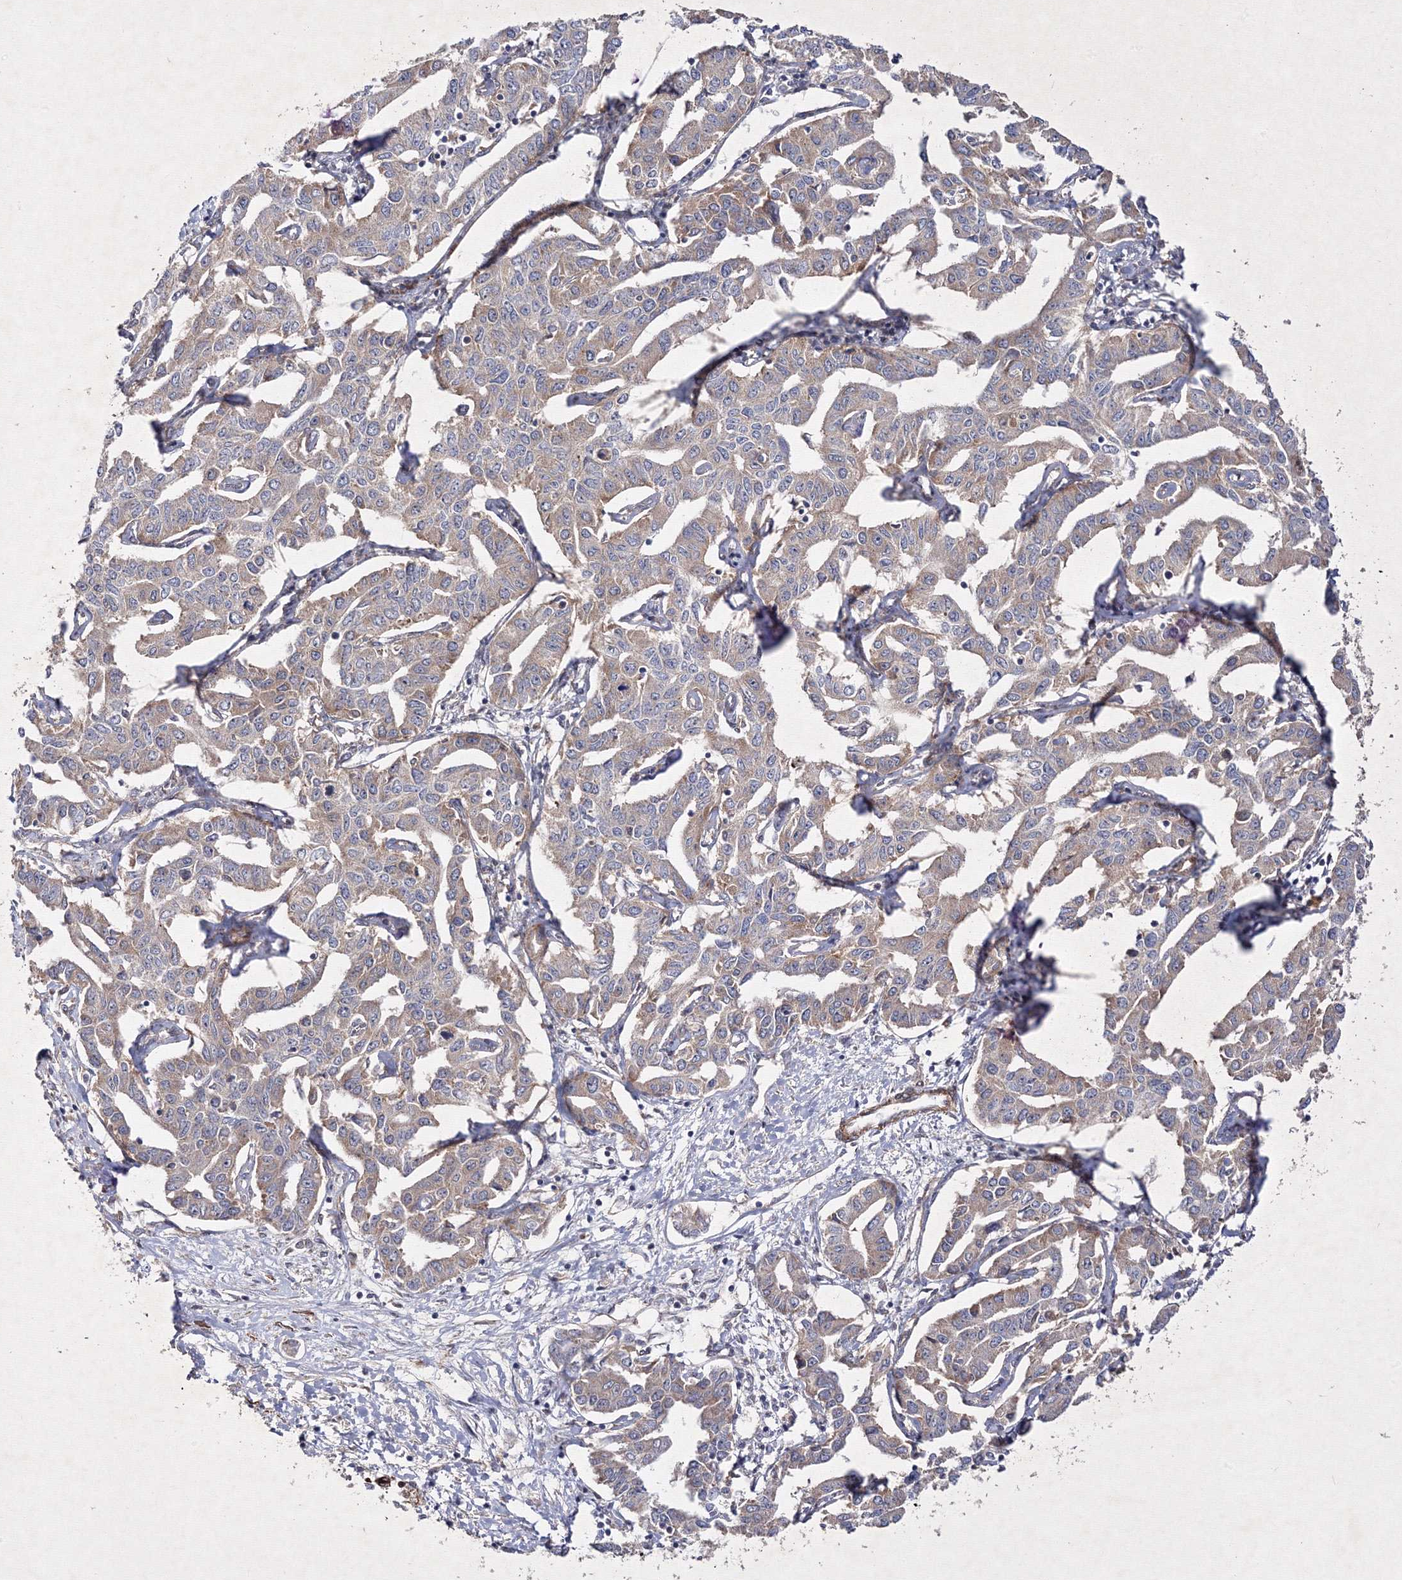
{"staining": {"intensity": "weak", "quantity": ">75%", "location": "cytoplasmic/membranous"}, "tissue": "liver cancer", "cell_type": "Tumor cells", "image_type": "cancer", "snomed": [{"axis": "morphology", "description": "Cholangiocarcinoma"}, {"axis": "topography", "description": "Liver"}], "caption": "Immunohistochemical staining of human cholangiocarcinoma (liver) exhibits low levels of weak cytoplasmic/membranous protein expression in approximately >75% of tumor cells.", "gene": "GFM1", "patient": {"sex": "male", "age": 59}}